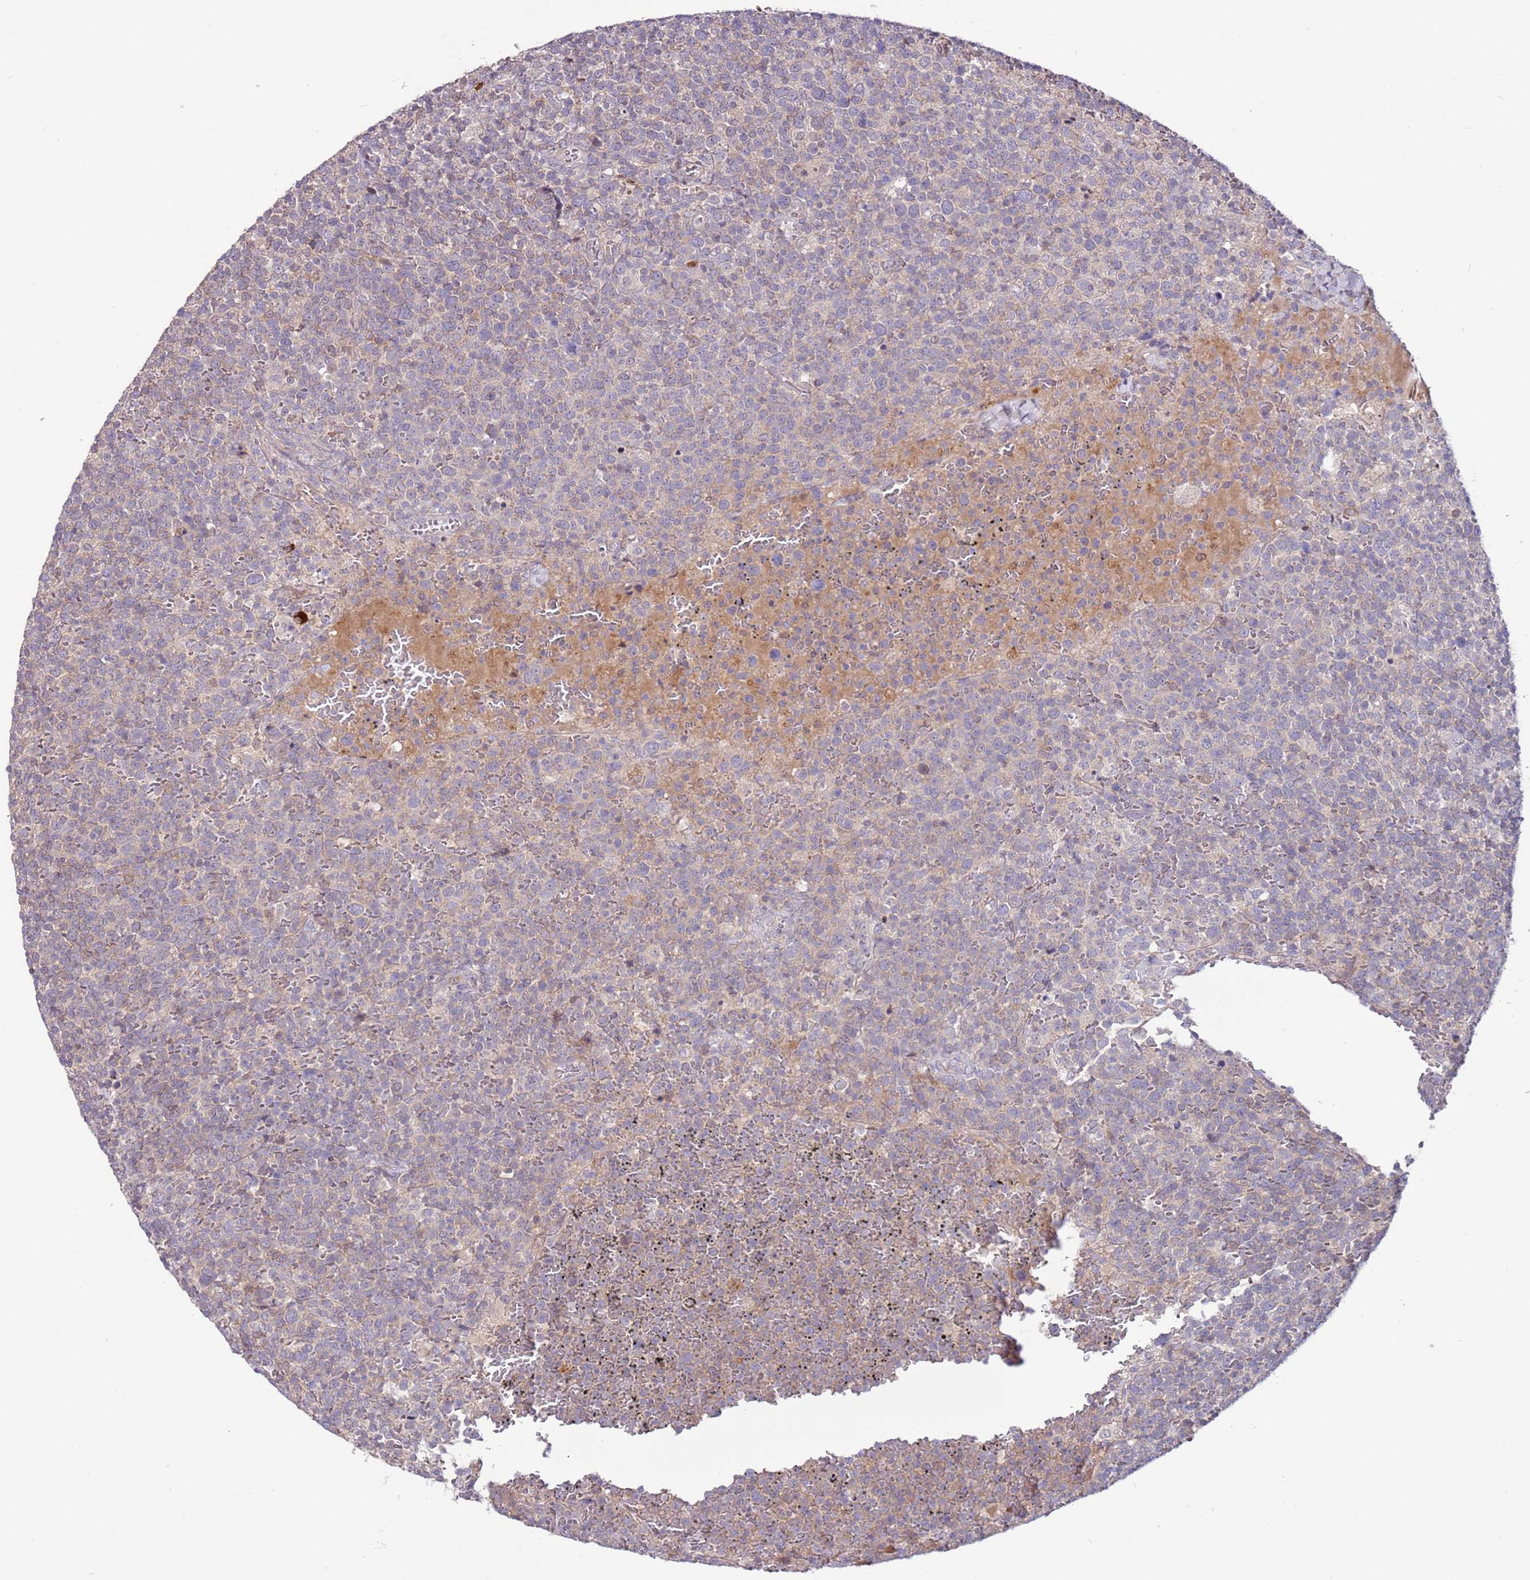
{"staining": {"intensity": "negative", "quantity": "none", "location": "none"}, "tissue": "lymphoma", "cell_type": "Tumor cells", "image_type": "cancer", "snomed": [{"axis": "morphology", "description": "Malignant lymphoma, non-Hodgkin's type, High grade"}, {"axis": "topography", "description": "Lymph node"}], "caption": "Immunohistochemistry histopathology image of neoplastic tissue: malignant lymphoma, non-Hodgkin's type (high-grade) stained with DAB (3,3'-diaminobenzidine) displays no significant protein expression in tumor cells. (DAB (3,3'-diaminobenzidine) immunohistochemistry, high magnification).", "gene": "MTG2", "patient": {"sex": "male", "age": 61}}